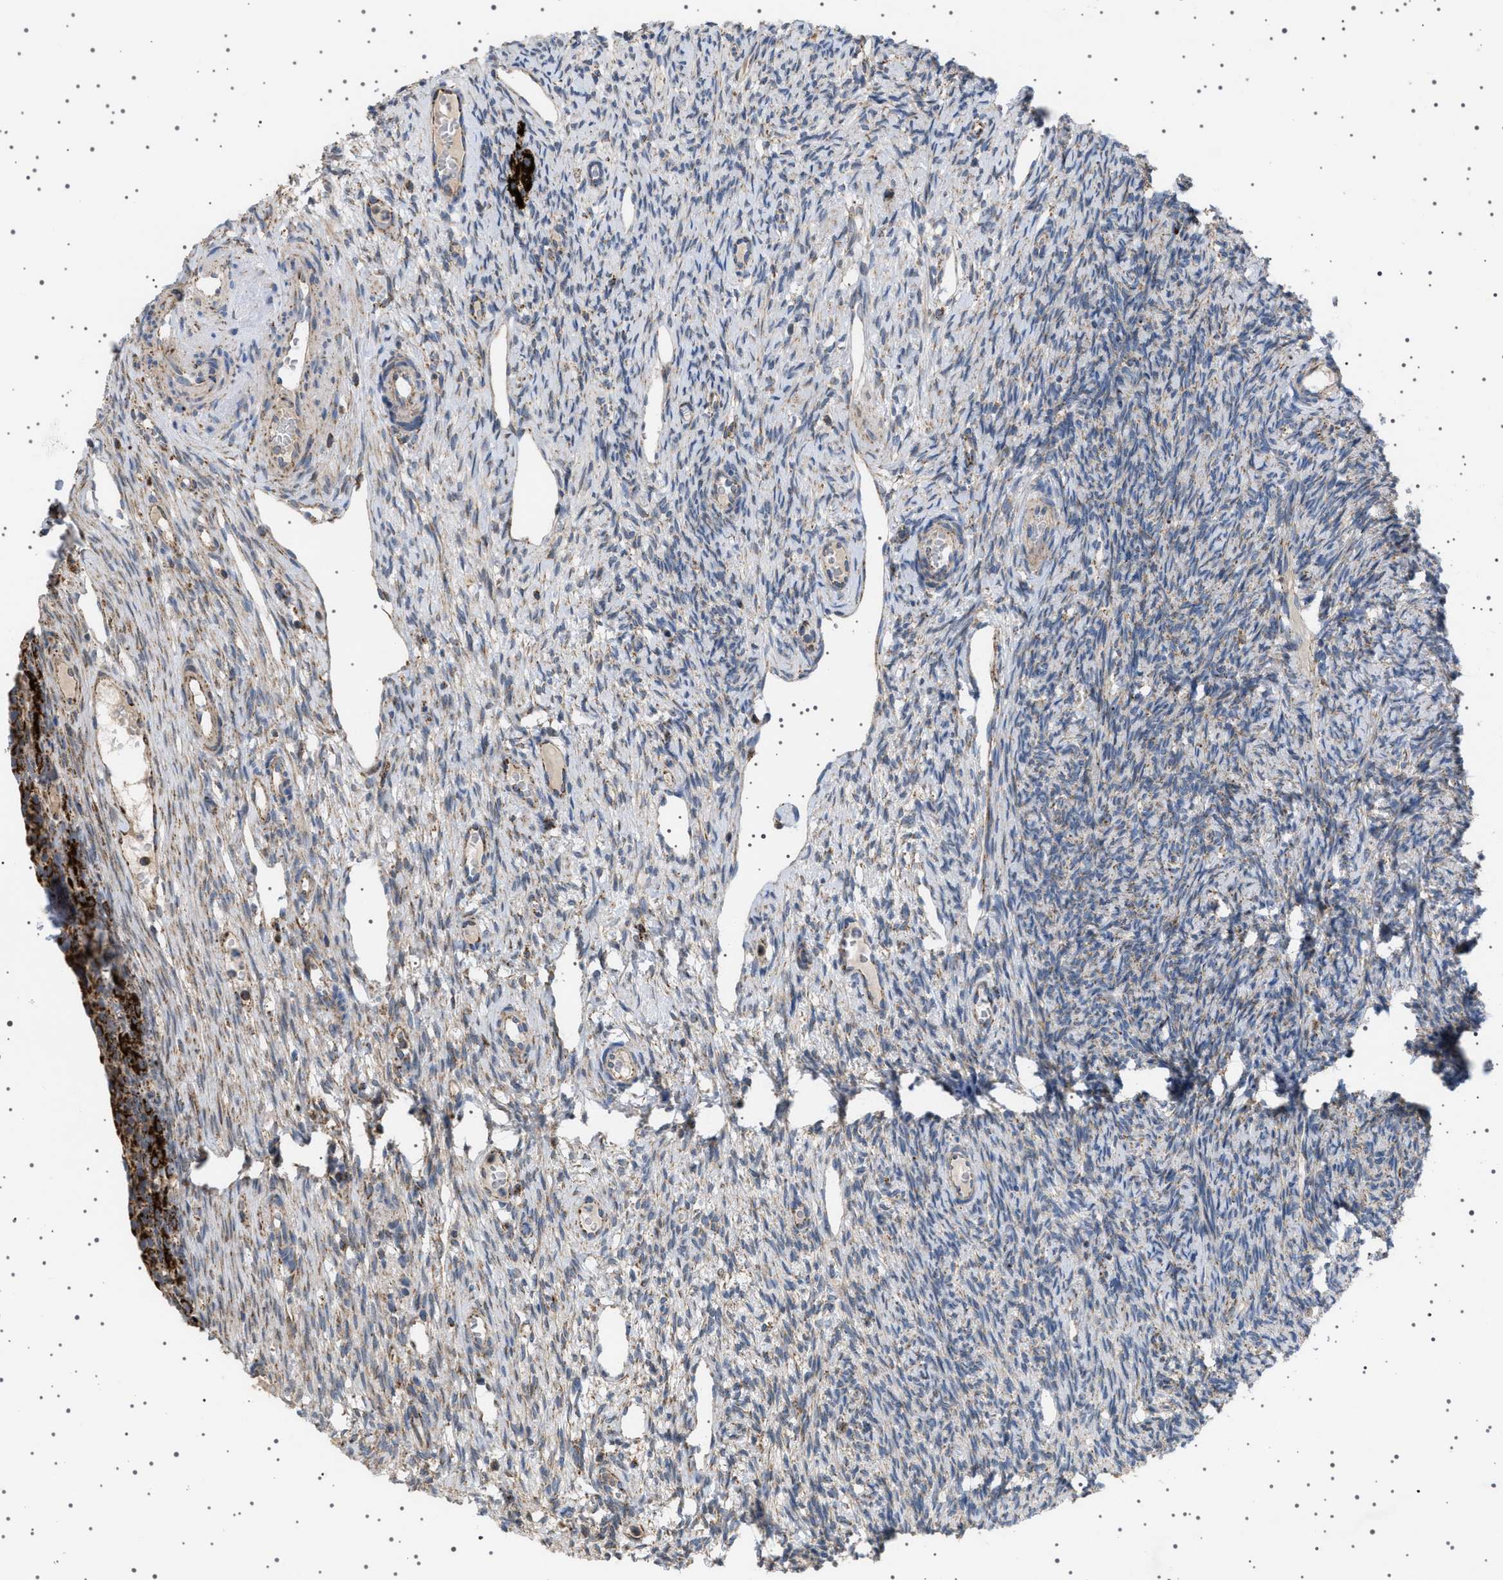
{"staining": {"intensity": "strong", "quantity": ">75%", "location": "cytoplasmic/membranous"}, "tissue": "ovary", "cell_type": "Follicle cells", "image_type": "normal", "snomed": [{"axis": "morphology", "description": "Normal tissue, NOS"}, {"axis": "topography", "description": "Ovary"}], "caption": "Brown immunohistochemical staining in normal ovary exhibits strong cytoplasmic/membranous expression in about >75% of follicle cells. The protein of interest is shown in brown color, while the nuclei are stained blue.", "gene": "UBXN8", "patient": {"sex": "female", "age": 33}}